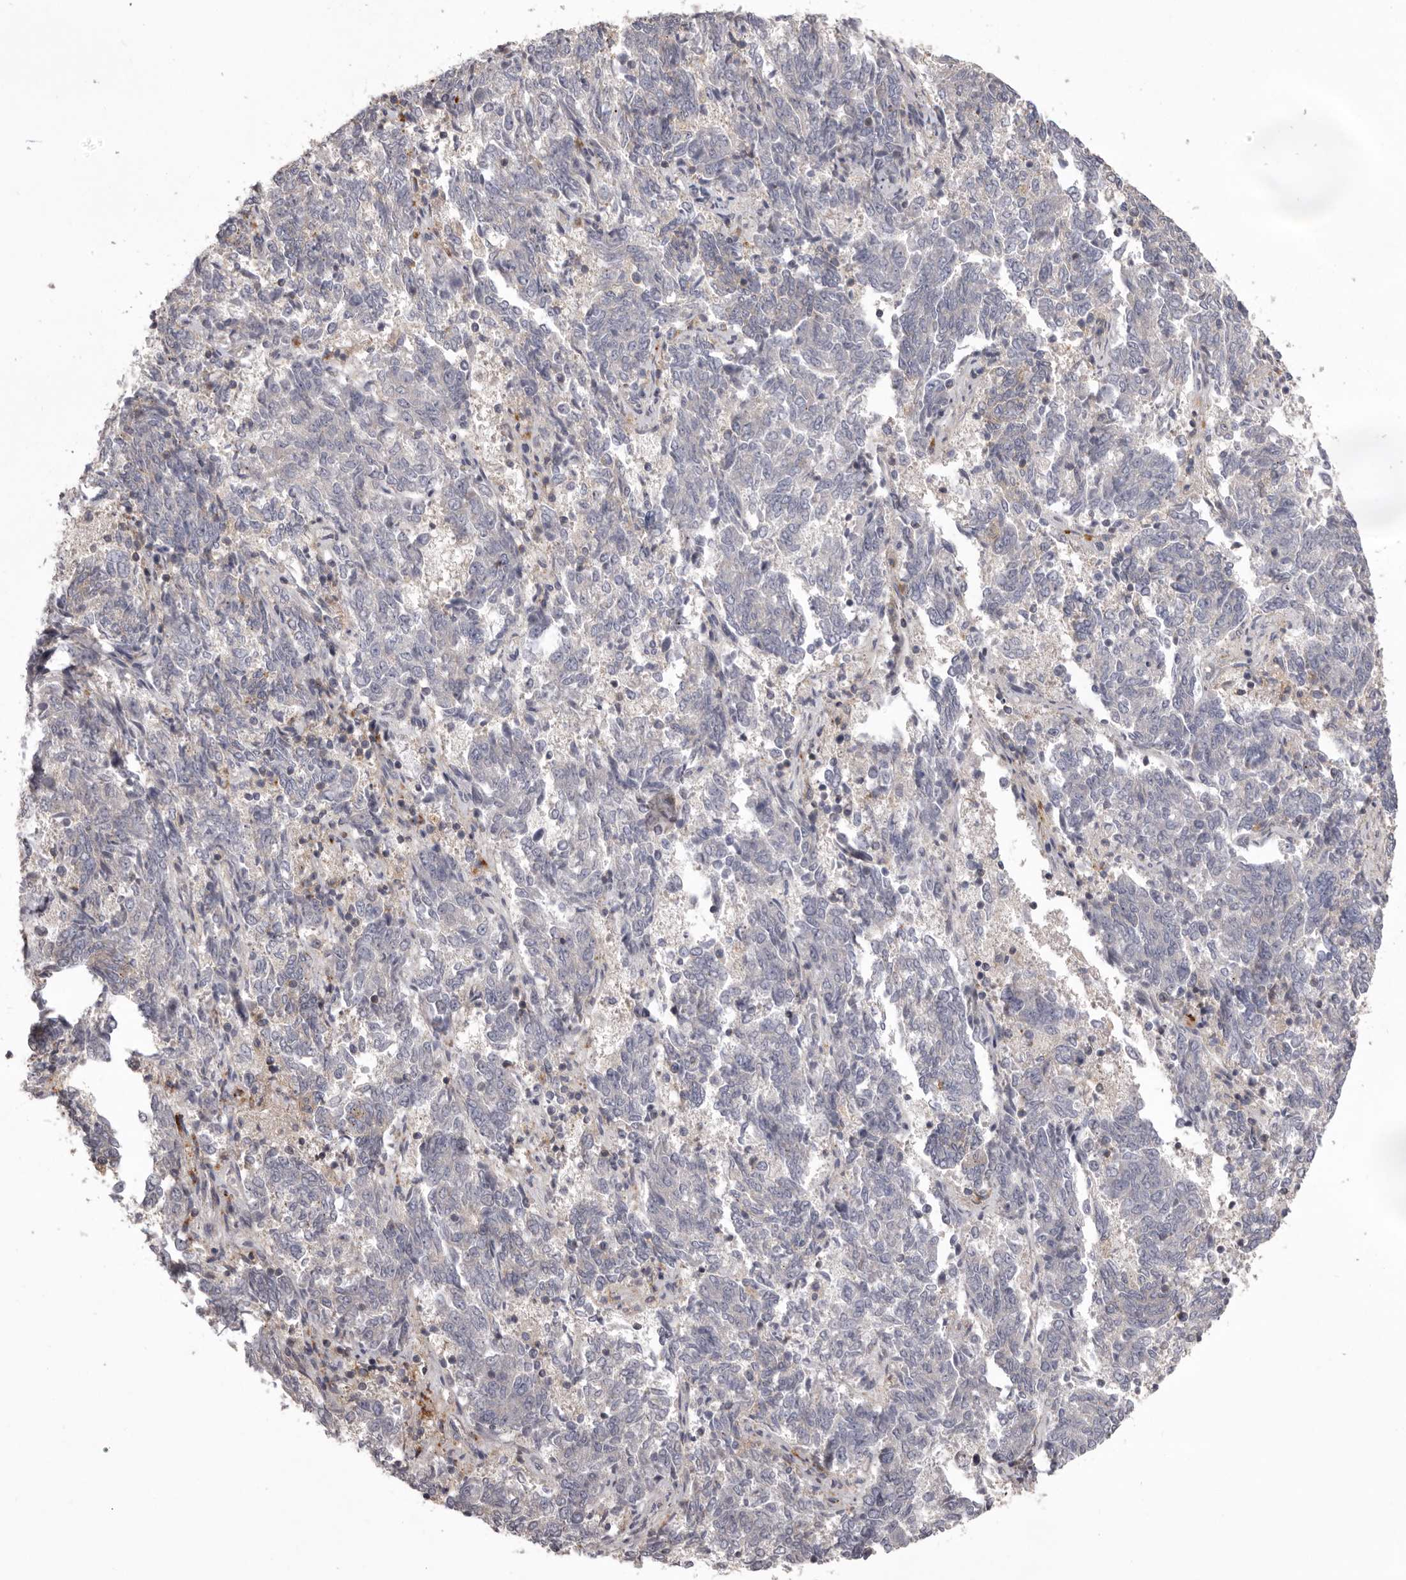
{"staining": {"intensity": "negative", "quantity": "none", "location": "none"}, "tissue": "endometrial cancer", "cell_type": "Tumor cells", "image_type": "cancer", "snomed": [{"axis": "morphology", "description": "Adenocarcinoma, NOS"}, {"axis": "topography", "description": "Endometrium"}], "caption": "Immunohistochemistry of adenocarcinoma (endometrial) displays no positivity in tumor cells.", "gene": "WDR47", "patient": {"sex": "female", "age": 80}}